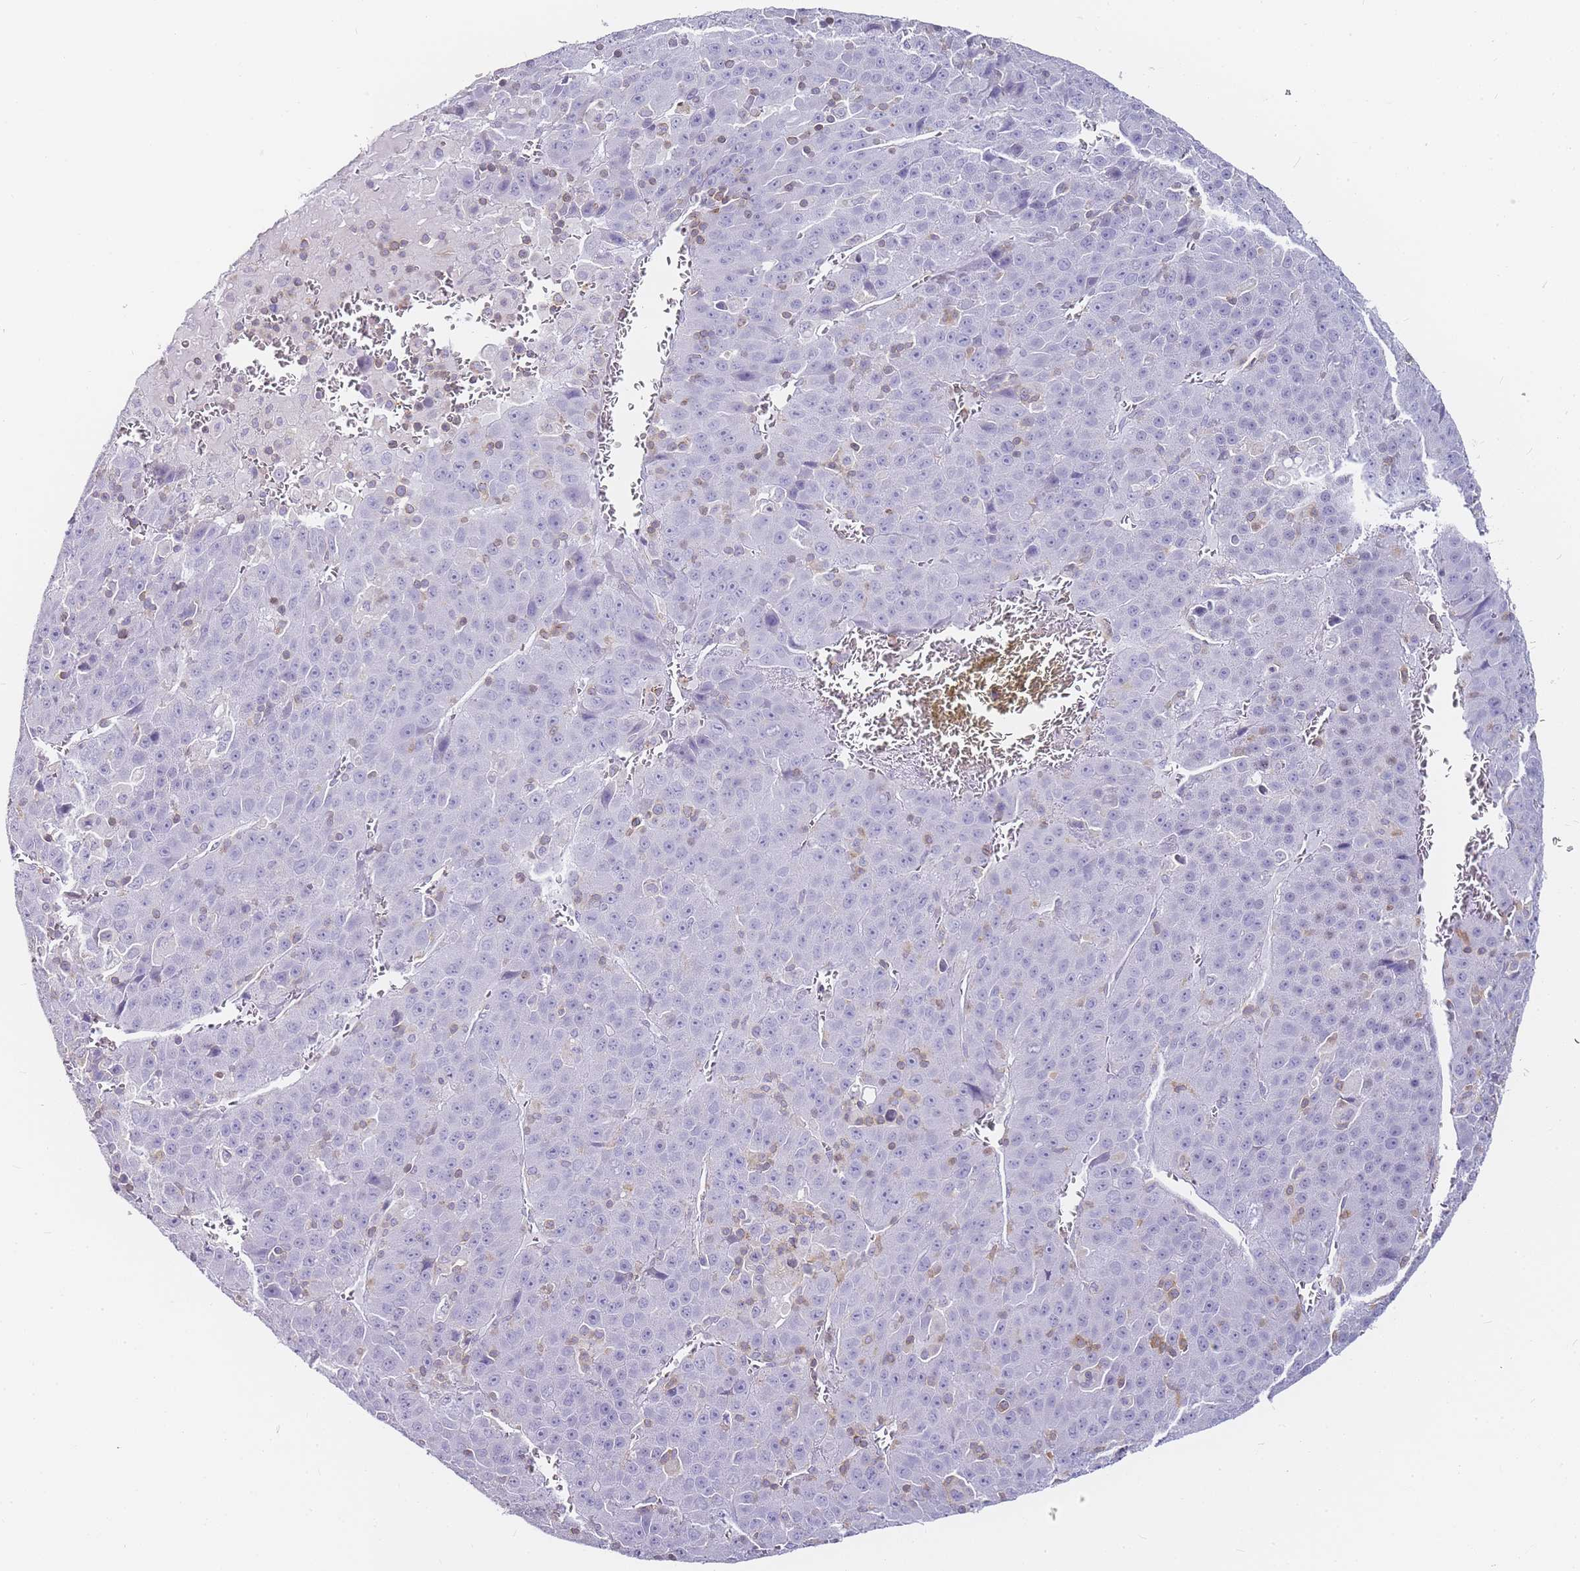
{"staining": {"intensity": "negative", "quantity": "none", "location": "none"}, "tissue": "liver cancer", "cell_type": "Tumor cells", "image_type": "cancer", "snomed": [{"axis": "morphology", "description": "Carcinoma, Hepatocellular, NOS"}, {"axis": "topography", "description": "Liver"}], "caption": "Protein analysis of hepatocellular carcinoma (liver) shows no significant expression in tumor cells.", "gene": "JAKMIP1", "patient": {"sex": "female", "age": 53}}